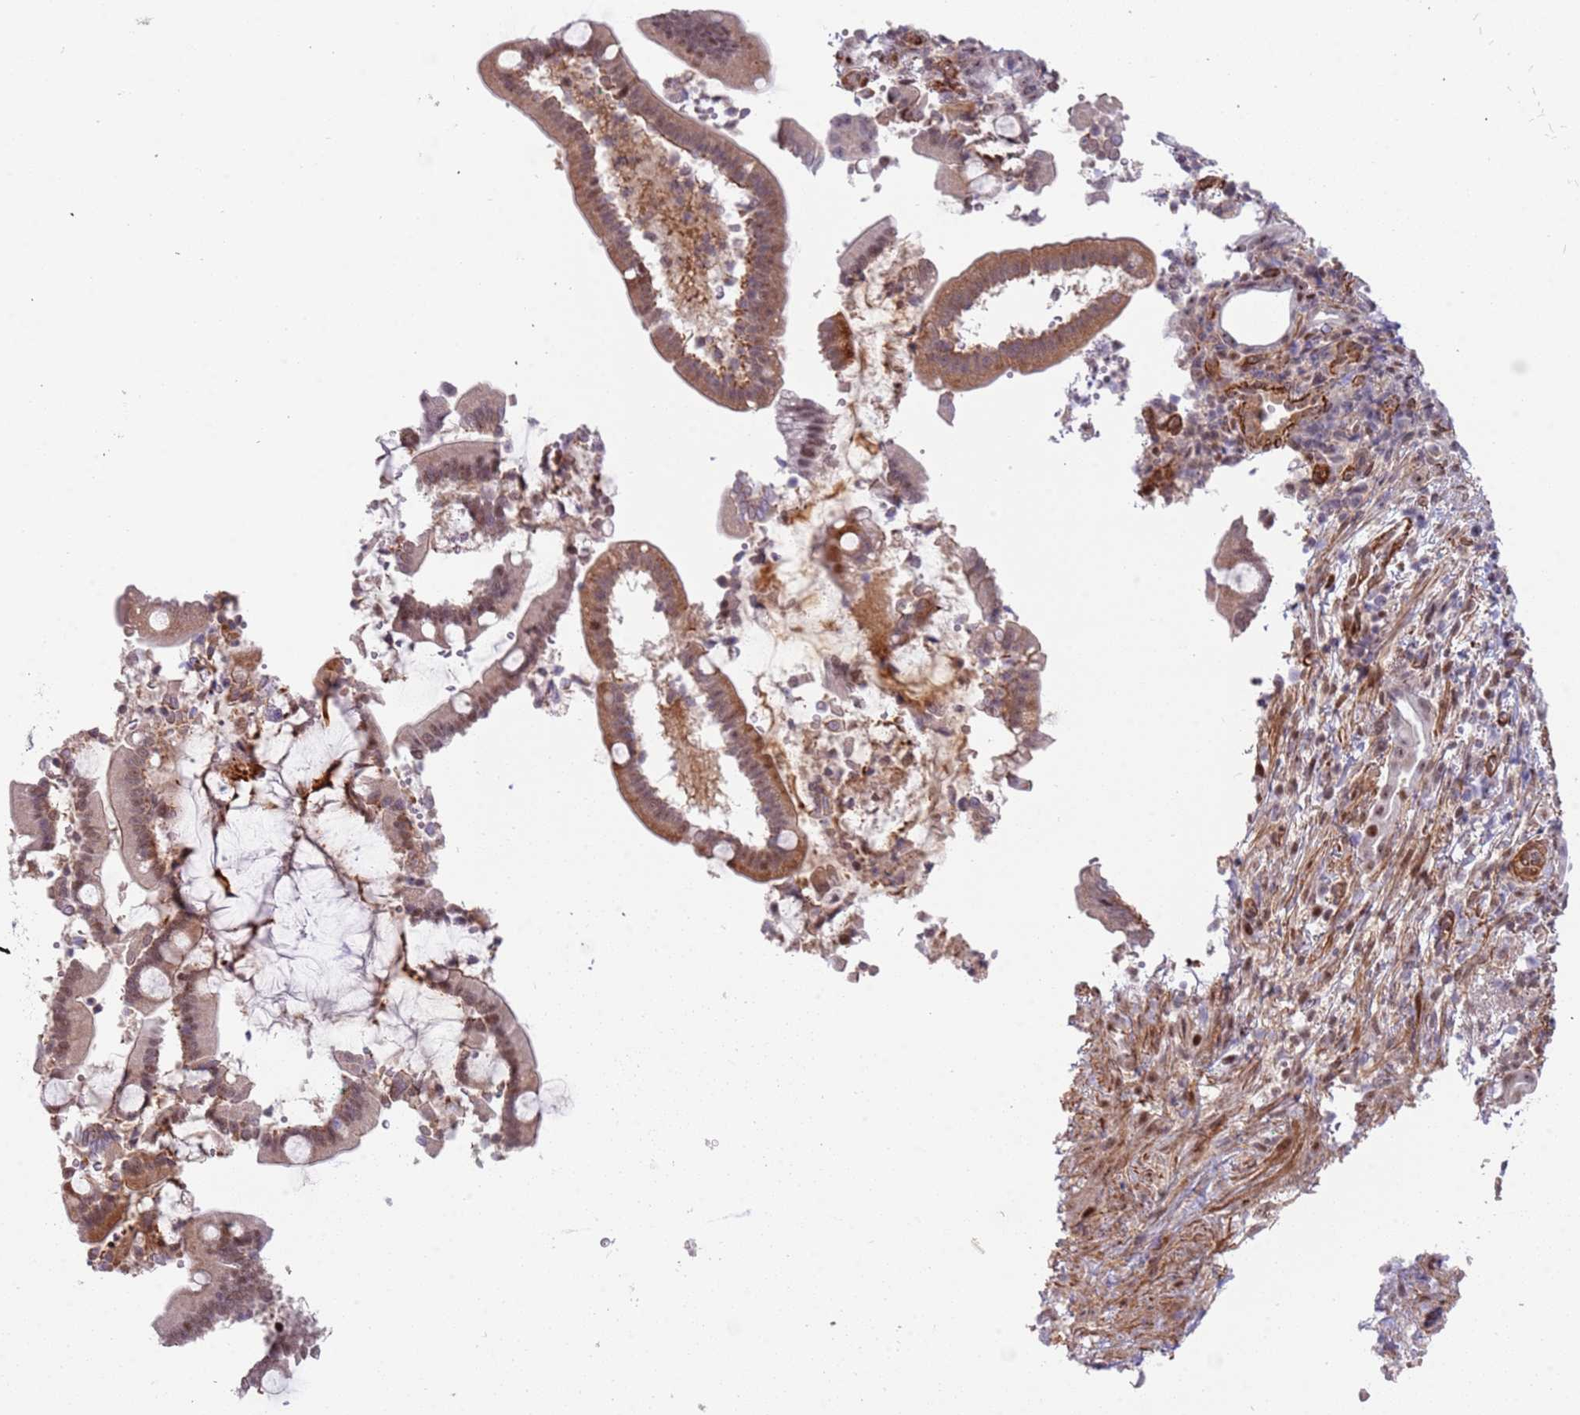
{"staining": {"intensity": "moderate", "quantity": ">75%", "location": "cytoplasmic/membranous,nuclear"}, "tissue": "pancreatic cancer", "cell_type": "Tumor cells", "image_type": "cancer", "snomed": [{"axis": "morphology", "description": "Normal tissue, NOS"}, {"axis": "morphology", "description": "Adenocarcinoma, NOS"}, {"axis": "topography", "description": "Pancreas"}], "caption": "Immunohistochemistry (IHC) of human adenocarcinoma (pancreatic) demonstrates medium levels of moderate cytoplasmic/membranous and nuclear positivity in approximately >75% of tumor cells. (DAB = brown stain, brightfield microscopy at high magnification).", "gene": "LRMDA", "patient": {"sex": "female", "age": 55}}